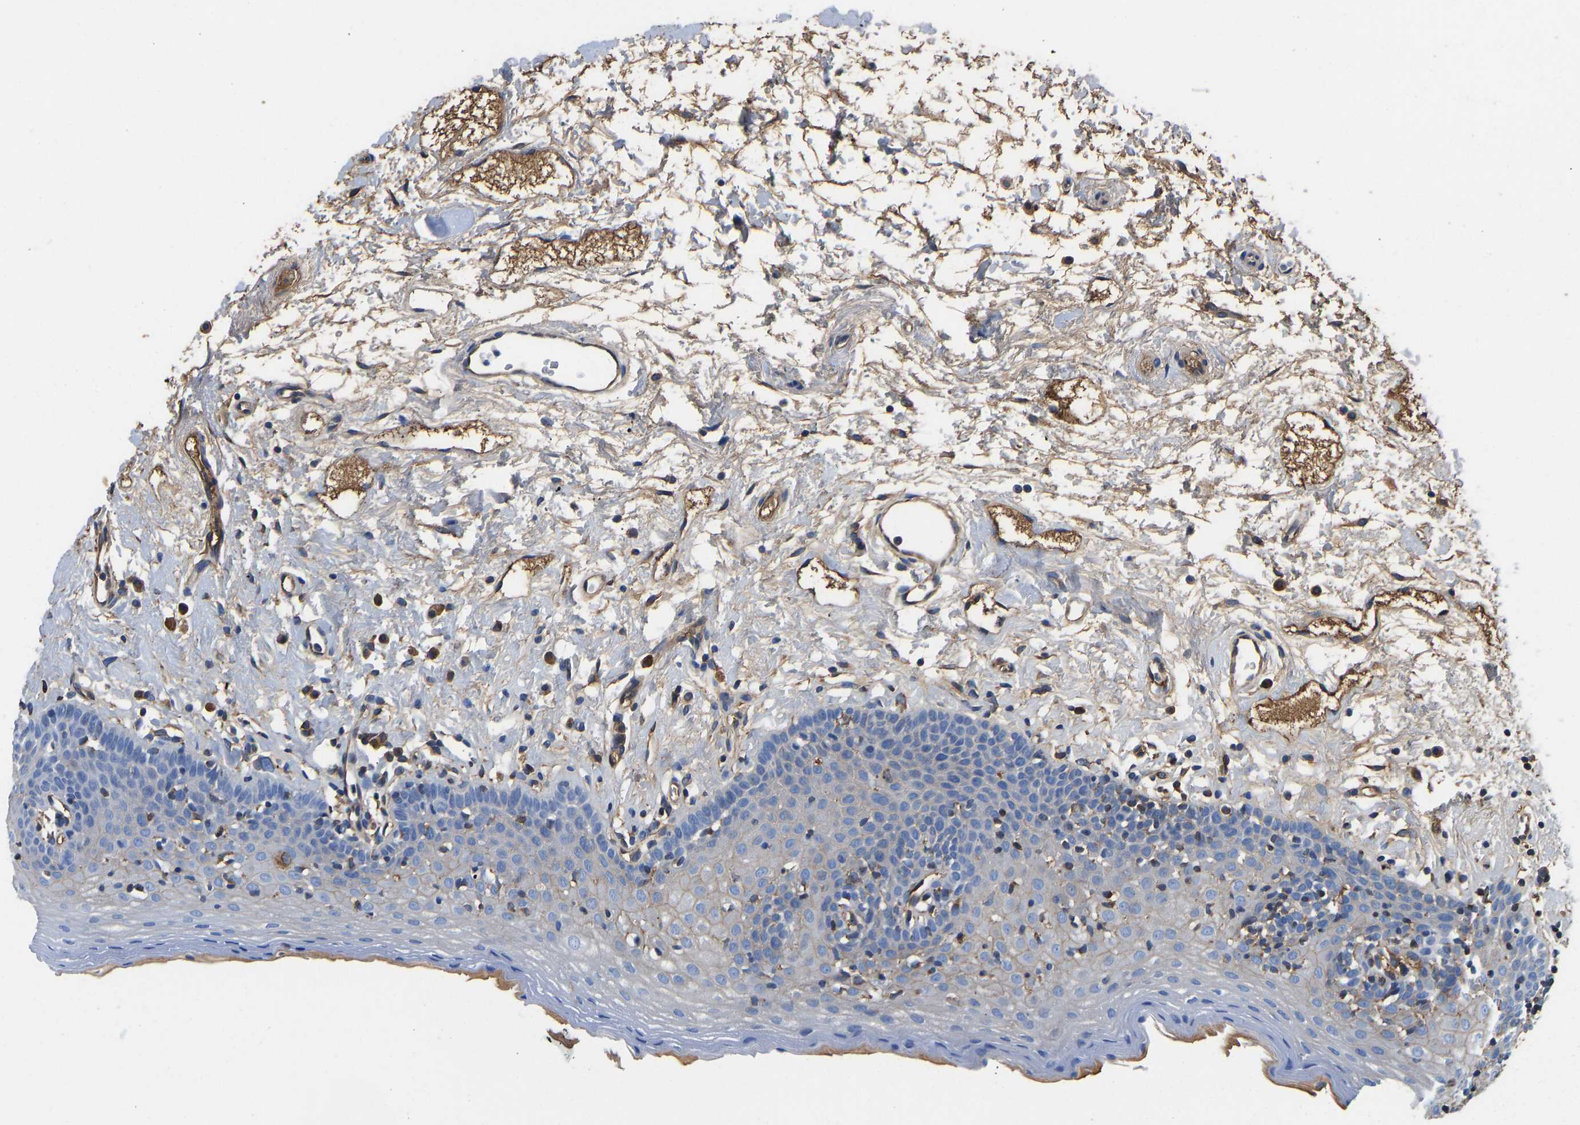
{"staining": {"intensity": "moderate", "quantity": "<25%", "location": "cytoplasmic/membranous"}, "tissue": "oral mucosa", "cell_type": "Squamous epithelial cells", "image_type": "normal", "snomed": [{"axis": "morphology", "description": "Normal tissue, NOS"}, {"axis": "topography", "description": "Oral tissue"}], "caption": "A photomicrograph of oral mucosa stained for a protein displays moderate cytoplasmic/membranous brown staining in squamous epithelial cells.", "gene": "HSPG2", "patient": {"sex": "male", "age": 66}}